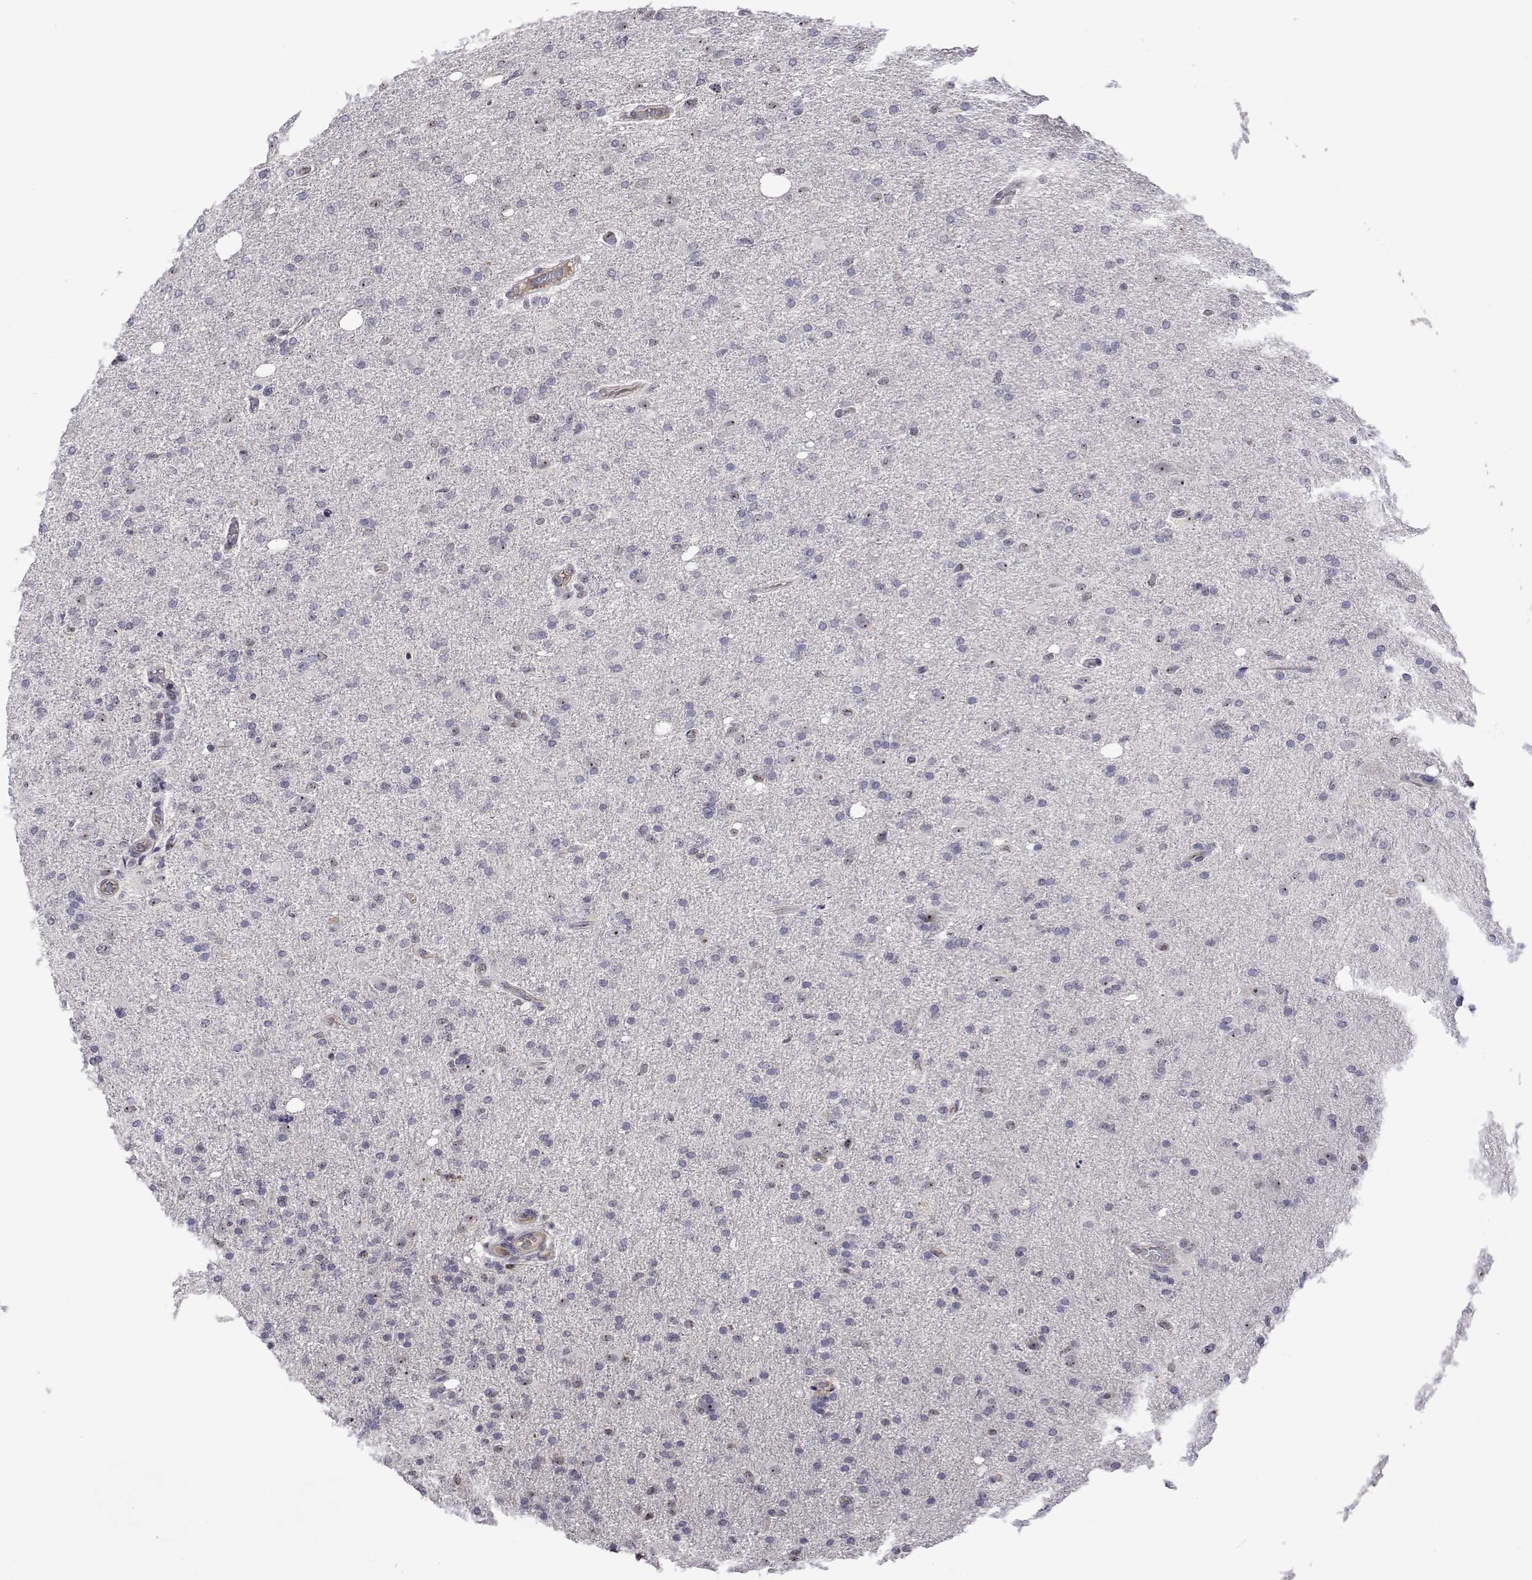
{"staining": {"intensity": "negative", "quantity": "none", "location": "none"}, "tissue": "glioma", "cell_type": "Tumor cells", "image_type": "cancer", "snomed": [{"axis": "morphology", "description": "Glioma, malignant, High grade"}, {"axis": "topography", "description": "Cerebral cortex"}], "caption": "Tumor cells show no significant protein expression in malignant glioma (high-grade).", "gene": "NHP2", "patient": {"sex": "male", "age": 70}}